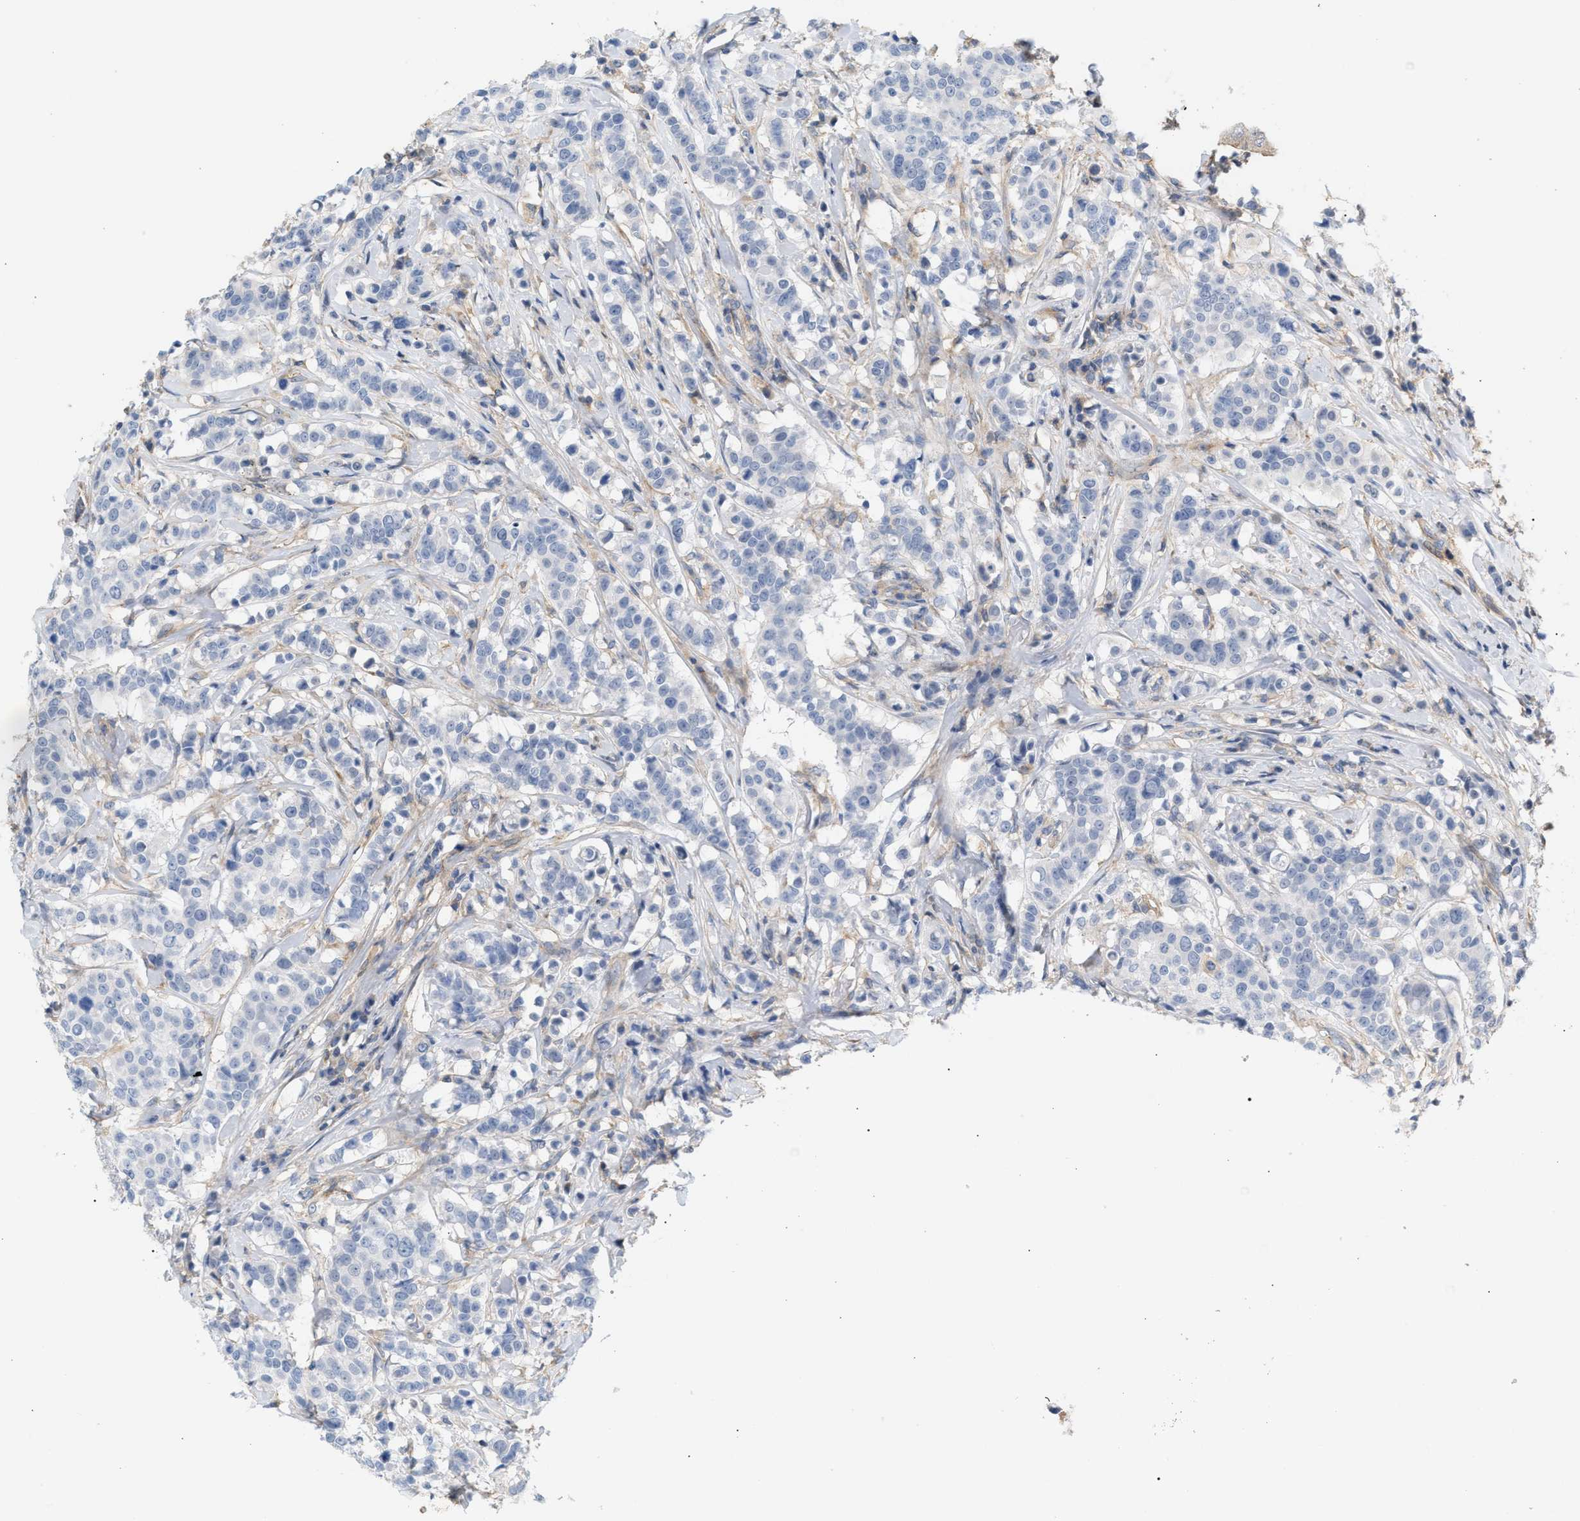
{"staining": {"intensity": "negative", "quantity": "none", "location": "none"}, "tissue": "breast cancer", "cell_type": "Tumor cells", "image_type": "cancer", "snomed": [{"axis": "morphology", "description": "Duct carcinoma"}, {"axis": "topography", "description": "Breast"}], "caption": "Immunohistochemical staining of human intraductal carcinoma (breast) shows no significant staining in tumor cells. (Brightfield microscopy of DAB immunohistochemistry (IHC) at high magnification).", "gene": "LRCH1", "patient": {"sex": "female", "age": 27}}